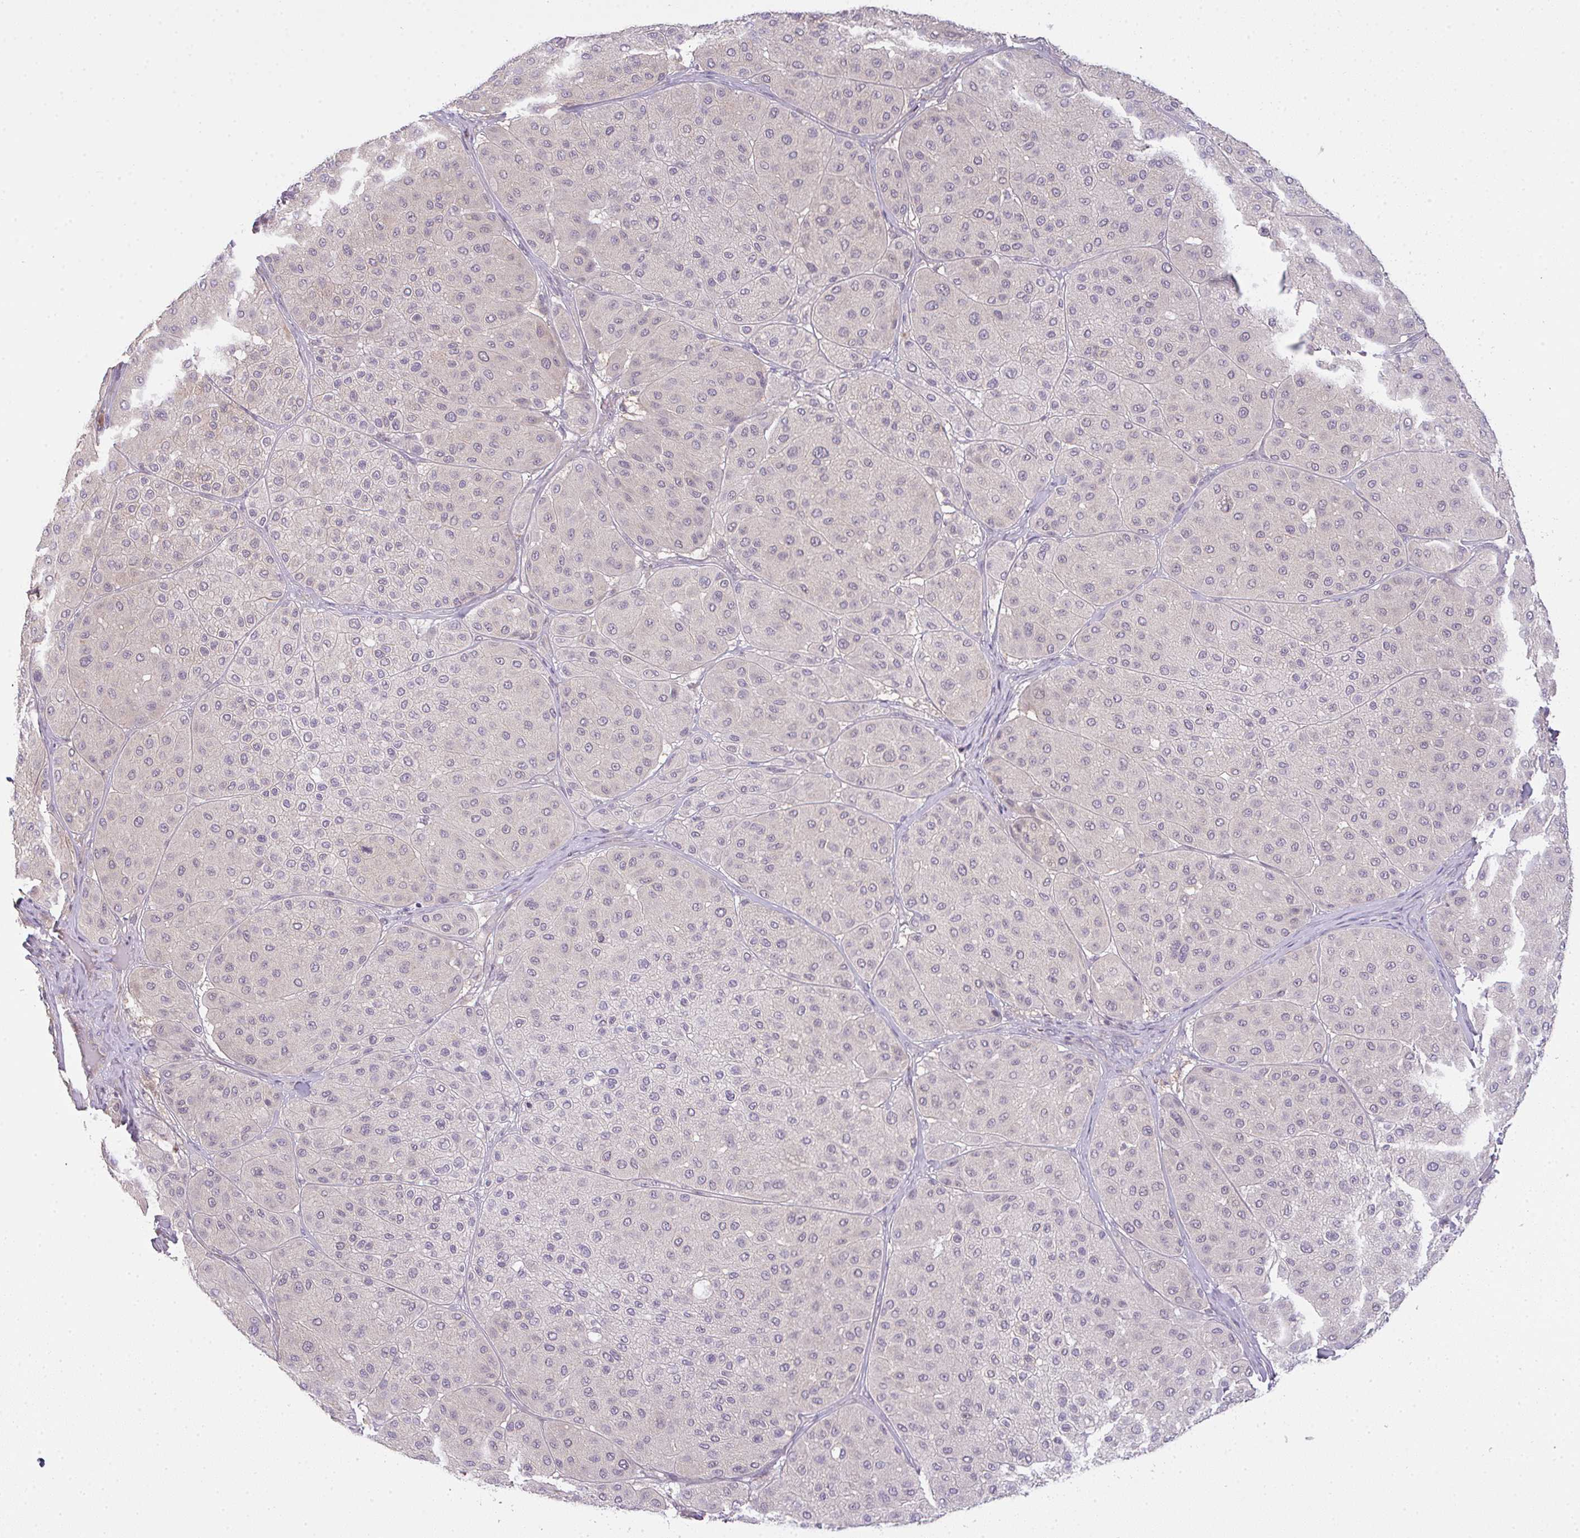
{"staining": {"intensity": "negative", "quantity": "none", "location": "none"}, "tissue": "melanoma", "cell_type": "Tumor cells", "image_type": "cancer", "snomed": [{"axis": "morphology", "description": "Malignant melanoma, Metastatic site"}, {"axis": "topography", "description": "Smooth muscle"}], "caption": "Tumor cells are negative for protein expression in human melanoma. Brightfield microscopy of IHC stained with DAB (brown) and hematoxylin (blue), captured at high magnification.", "gene": "CSE1L", "patient": {"sex": "male", "age": 41}}